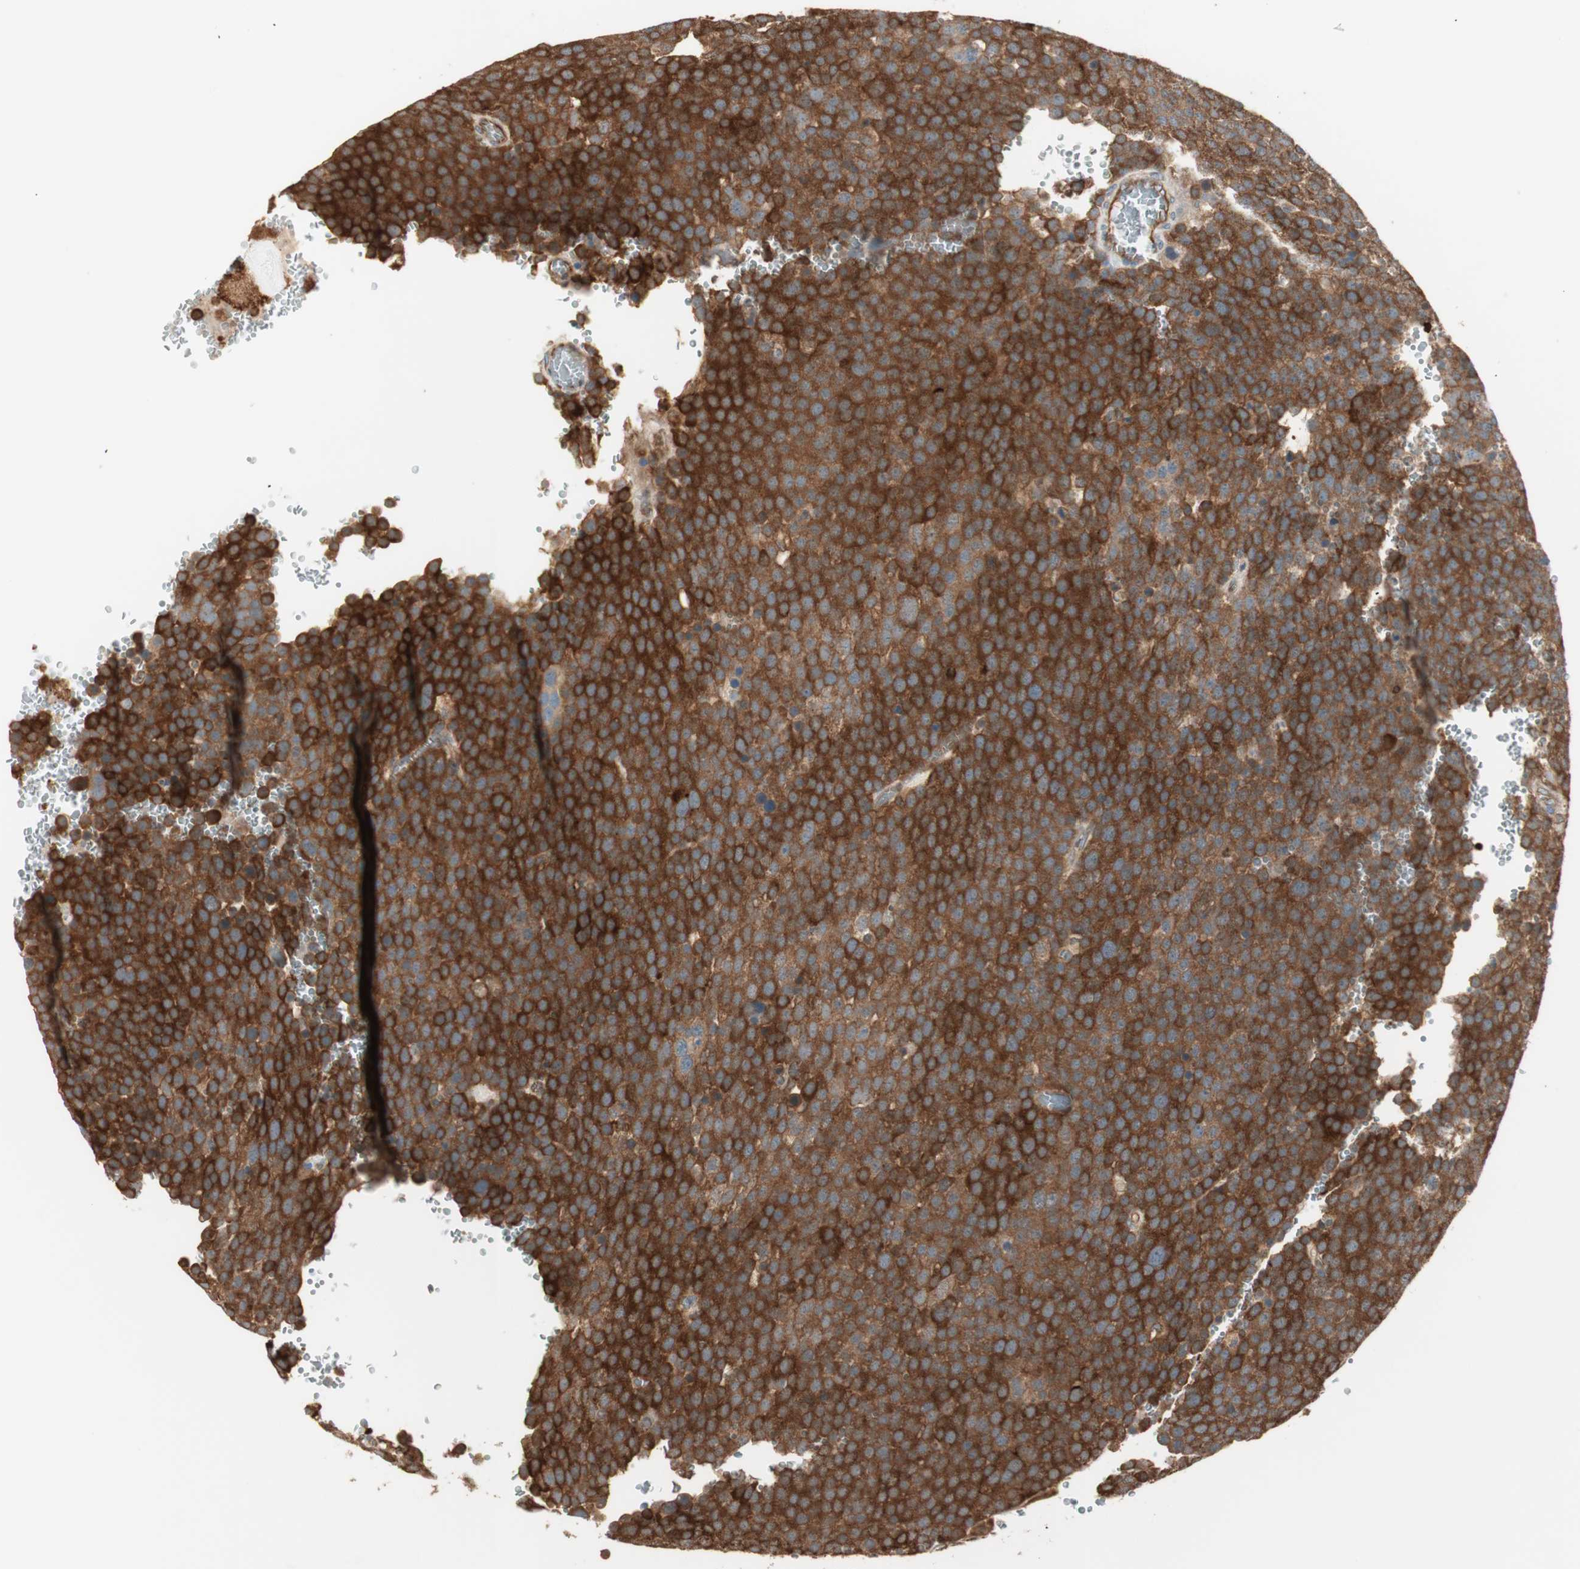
{"staining": {"intensity": "strong", "quantity": ">75%", "location": "cytoplasmic/membranous"}, "tissue": "testis cancer", "cell_type": "Tumor cells", "image_type": "cancer", "snomed": [{"axis": "morphology", "description": "Seminoma, NOS"}, {"axis": "topography", "description": "Testis"}], "caption": "Immunohistochemical staining of testis seminoma exhibits high levels of strong cytoplasmic/membranous protein staining in about >75% of tumor cells.", "gene": "CRLF3", "patient": {"sex": "male", "age": 71}}